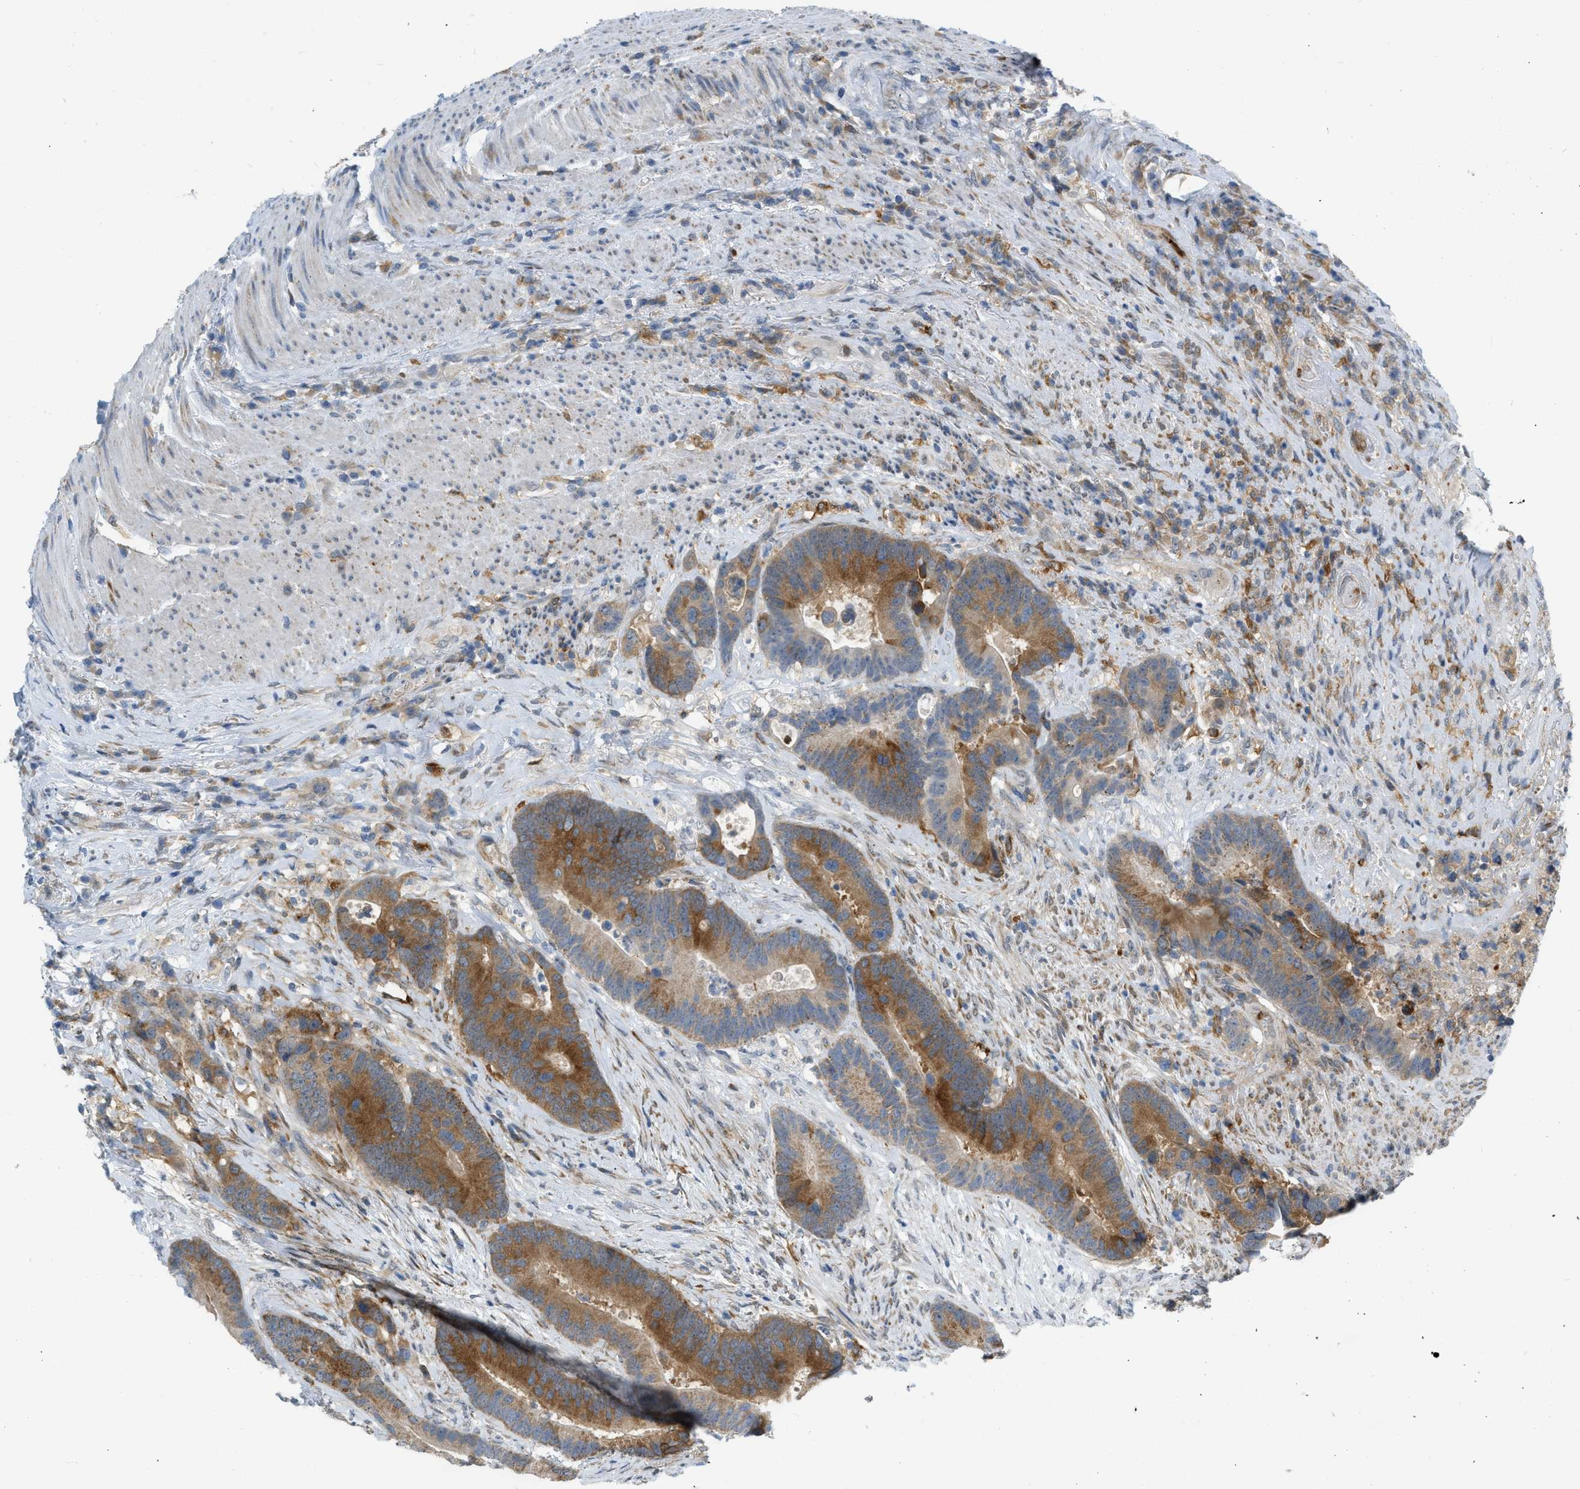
{"staining": {"intensity": "strong", "quantity": ">75%", "location": "cytoplasmic/membranous"}, "tissue": "colorectal cancer", "cell_type": "Tumor cells", "image_type": "cancer", "snomed": [{"axis": "morphology", "description": "Adenocarcinoma, NOS"}, {"axis": "topography", "description": "Rectum"}], "caption": "IHC of adenocarcinoma (colorectal) exhibits high levels of strong cytoplasmic/membranous positivity in about >75% of tumor cells.", "gene": "ZNF408", "patient": {"sex": "female", "age": 89}}